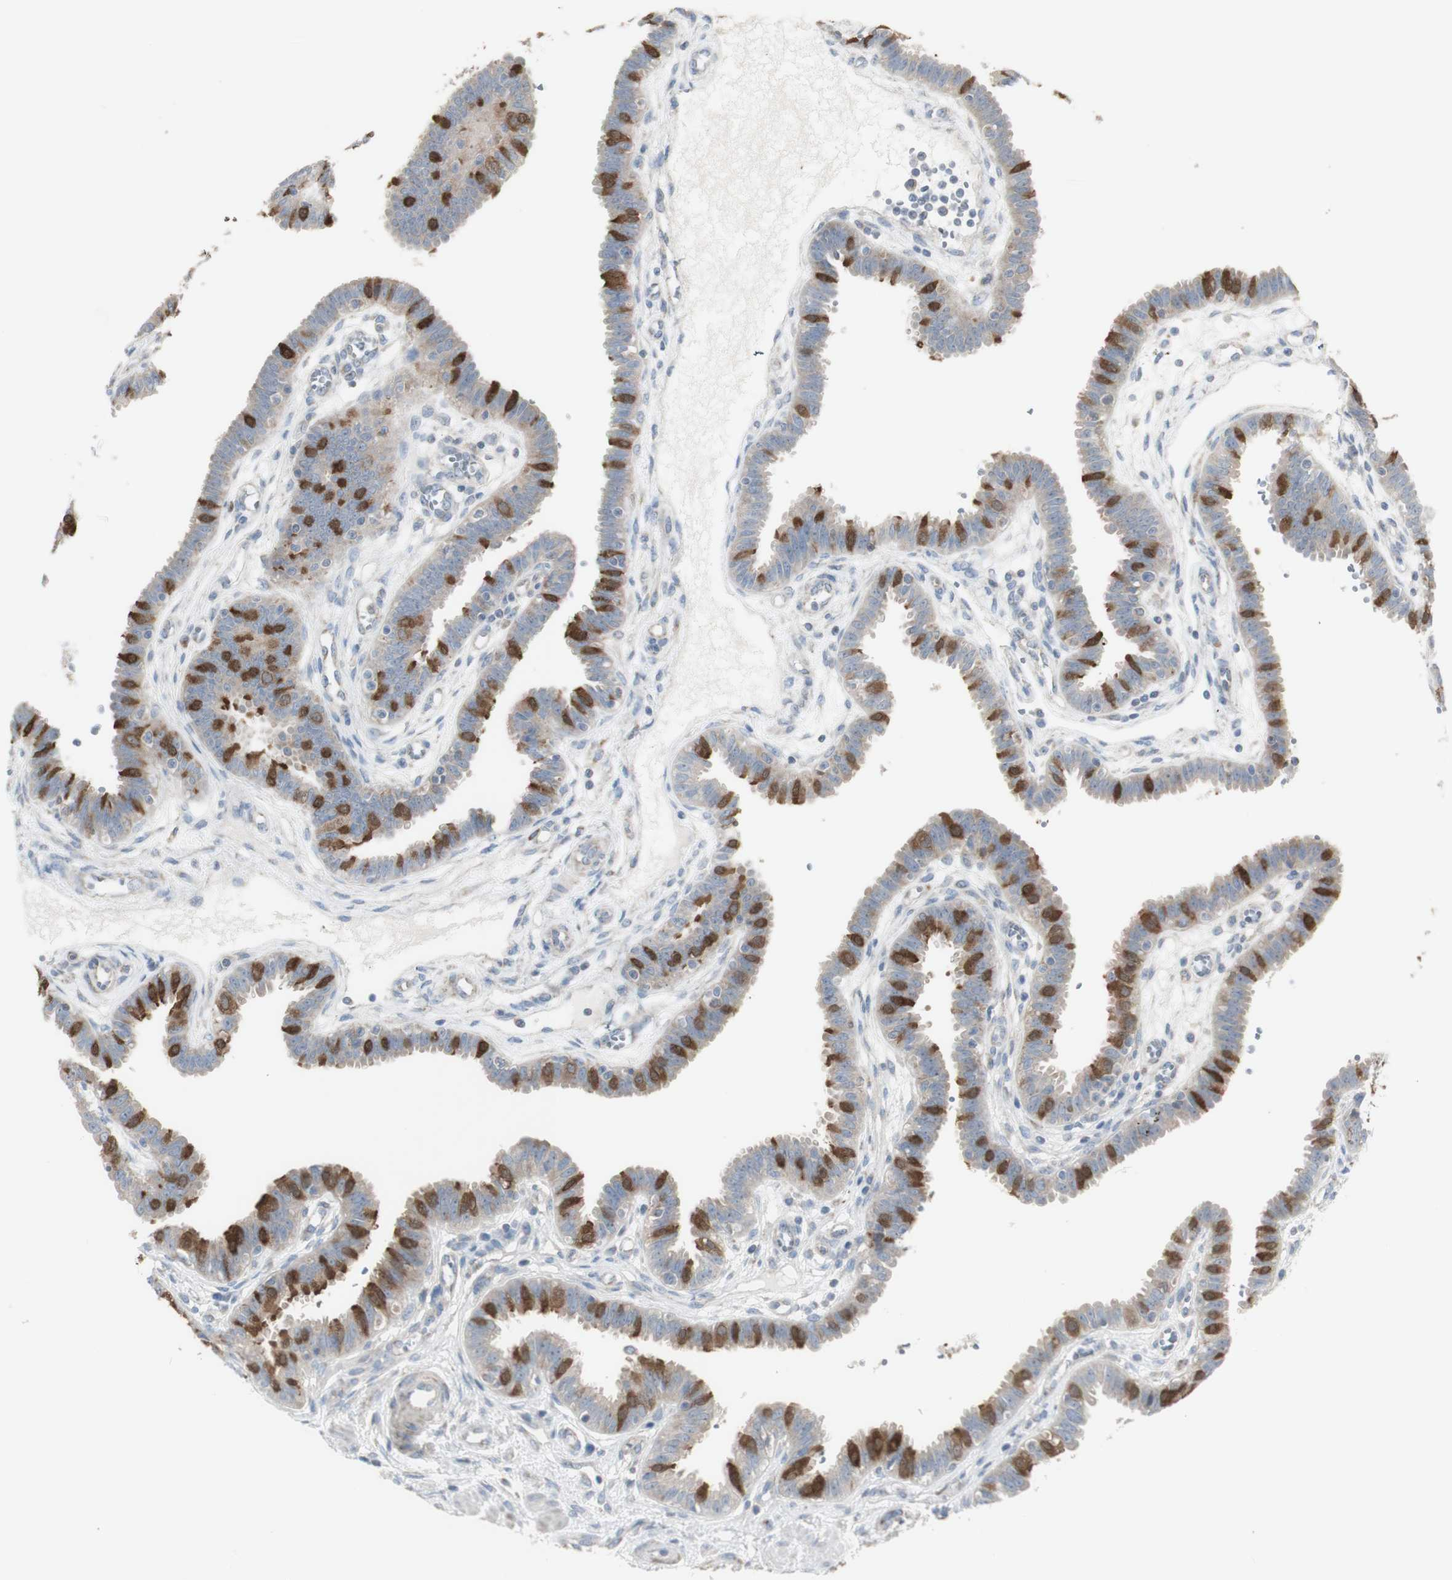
{"staining": {"intensity": "strong", "quantity": "25%-75%", "location": "cytoplasmic/membranous"}, "tissue": "fallopian tube", "cell_type": "Glandular cells", "image_type": "normal", "snomed": [{"axis": "morphology", "description": "Normal tissue, NOS"}, {"axis": "topography", "description": "Fallopian tube"}], "caption": "Immunohistochemistry of normal human fallopian tube demonstrates high levels of strong cytoplasmic/membranous expression in approximately 25%-75% of glandular cells.", "gene": "C3orf52", "patient": {"sex": "female", "age": 32}}